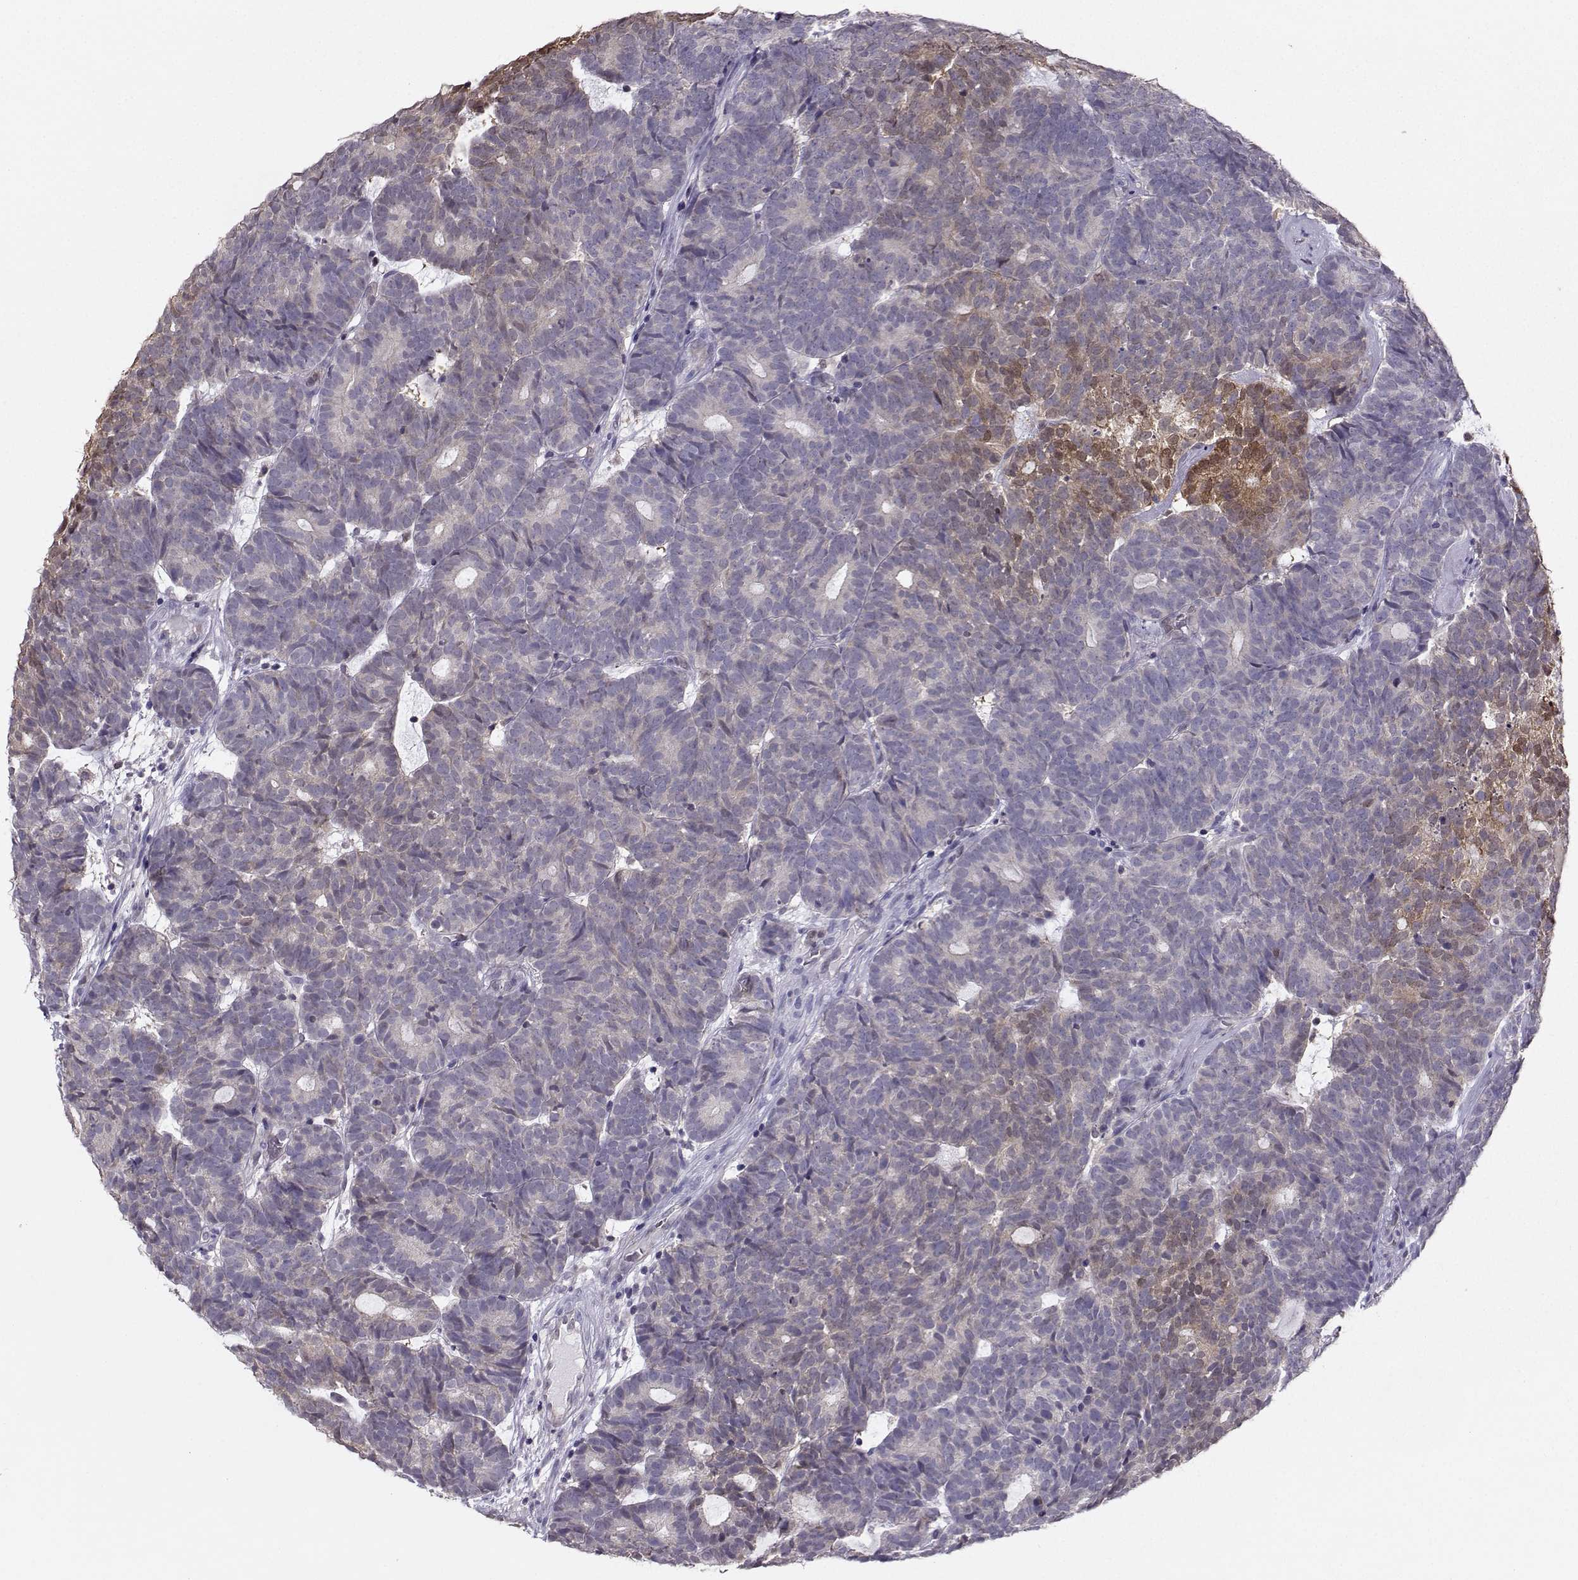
{"staining": {"intensity": "weak", "quantity": "<25%", "location": "cytoplasmic/membranous"}, "tissue": "head and neck cancer", "cell_type": "Tumor cells", "image_type": "cancer", "snomed": [{"axis": "morphology", "description": "Adenocarcinoma, NOS"}, {"axis": "topography", "description": "Head-Neck"}], "caption": "Immunohistochemistry histopathology image of neoplastic tissue: human head and neck cancer (adenocarcinoma) stained with DAB (3,3'-diaminobenzidine) reveals no significant protein staining in tumor cells.", "gene": "PGK1", "patient": {"sex": "female", "age": 81}}